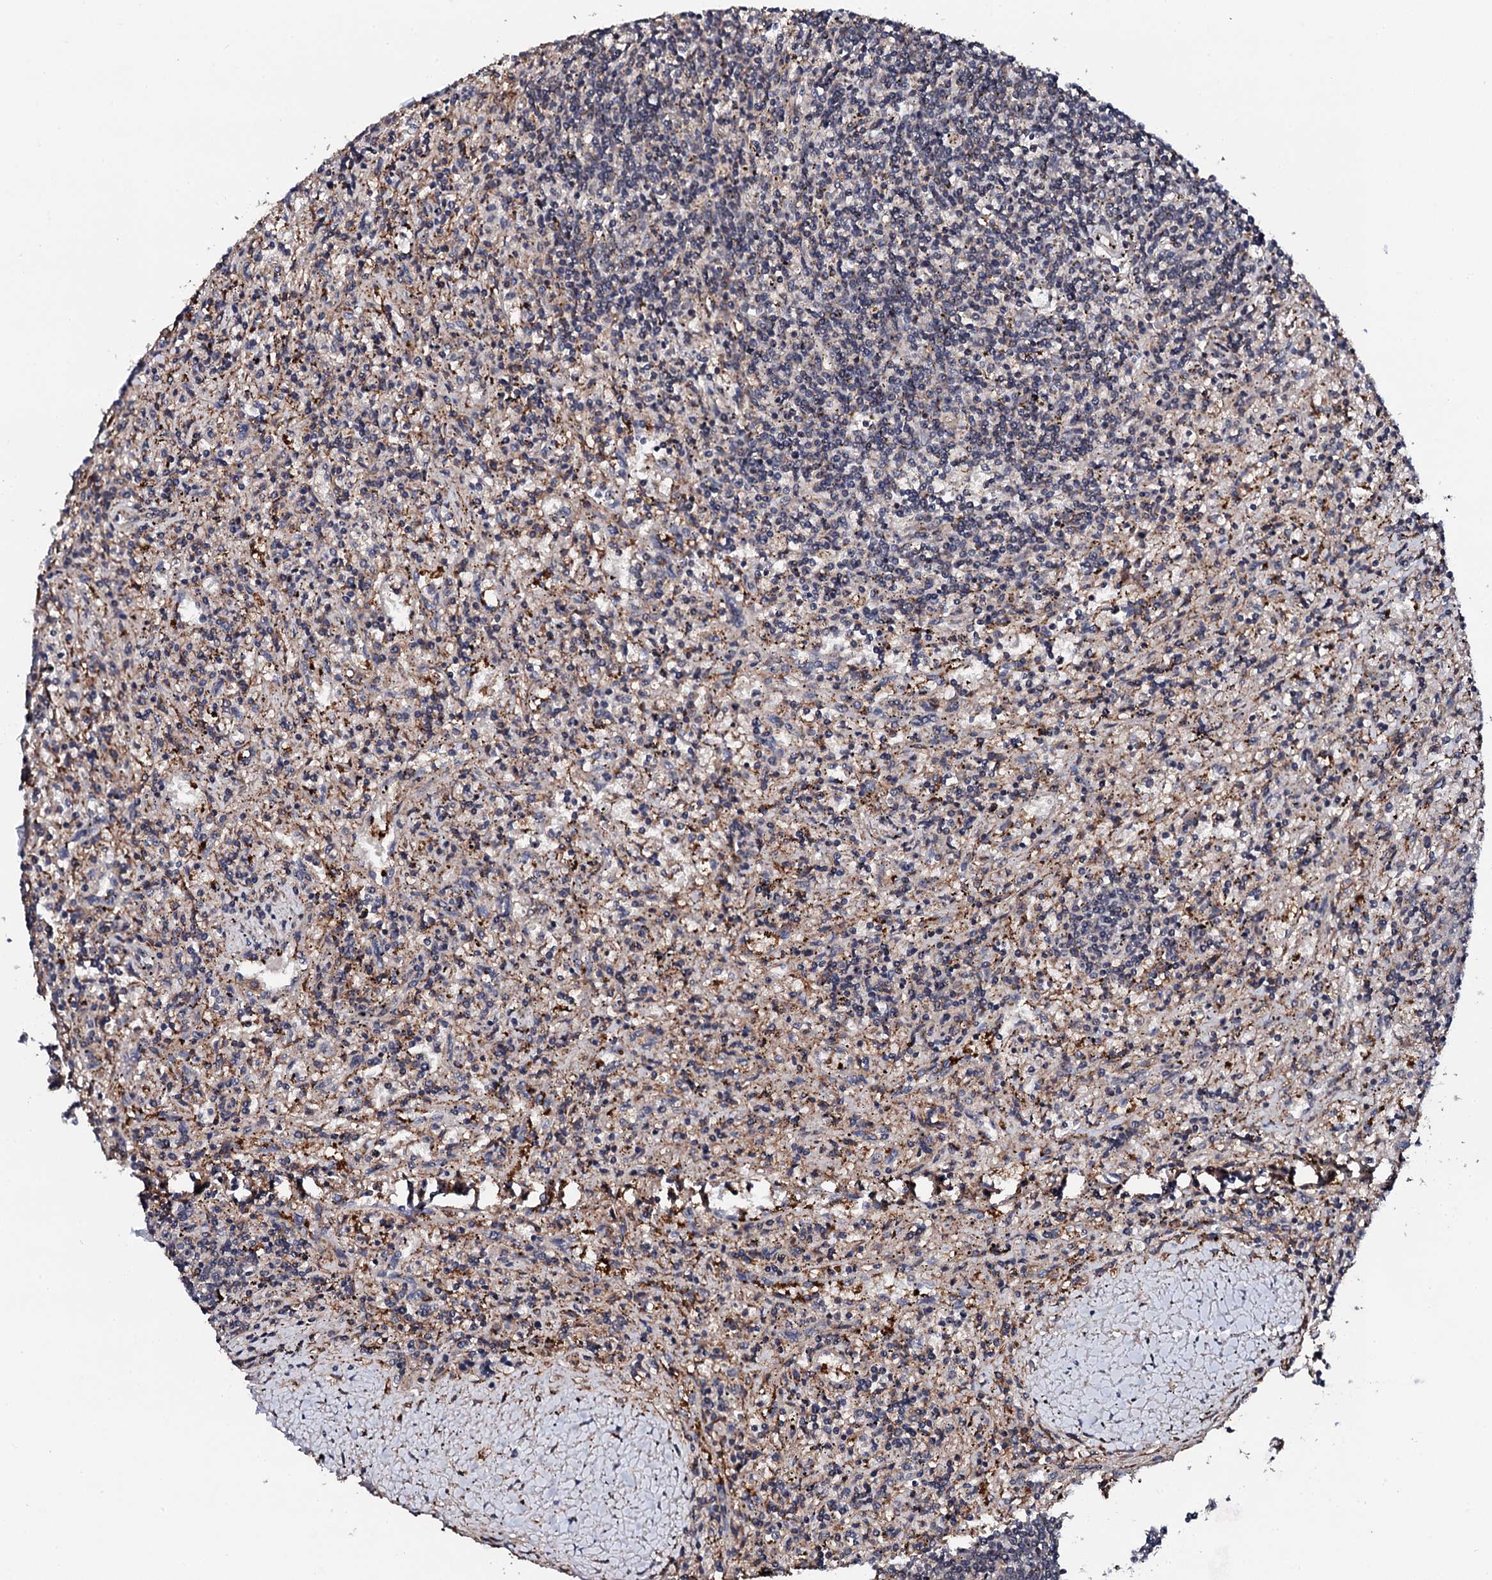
{"staining": {"intensity": "negative", "quantity": "none", "location": "none"}, "tissue": "lymphoma", "cell_type": "Tumor cells", "image_type": "cancer", "snomed": [{"axis": "morphology", "description": "Malignant lymphoma, non-Hodgkin's type, Low grade"}, {"axis": "topography", "description": "Spleen"}], "caption": "Immunohistochemistry (IHC) histopathology image of neoplastic tissue: lymphoma stained with DAB (3,3'-diaminobenzidine) reveals no significant protein staining in tumor cells. (DAB (3,3'-diaminobenzidine) IHC visualized using brightfield microscopy, high magnification).", "gene": "EDC3", "patient": {"sex": "male", "age": 76}}